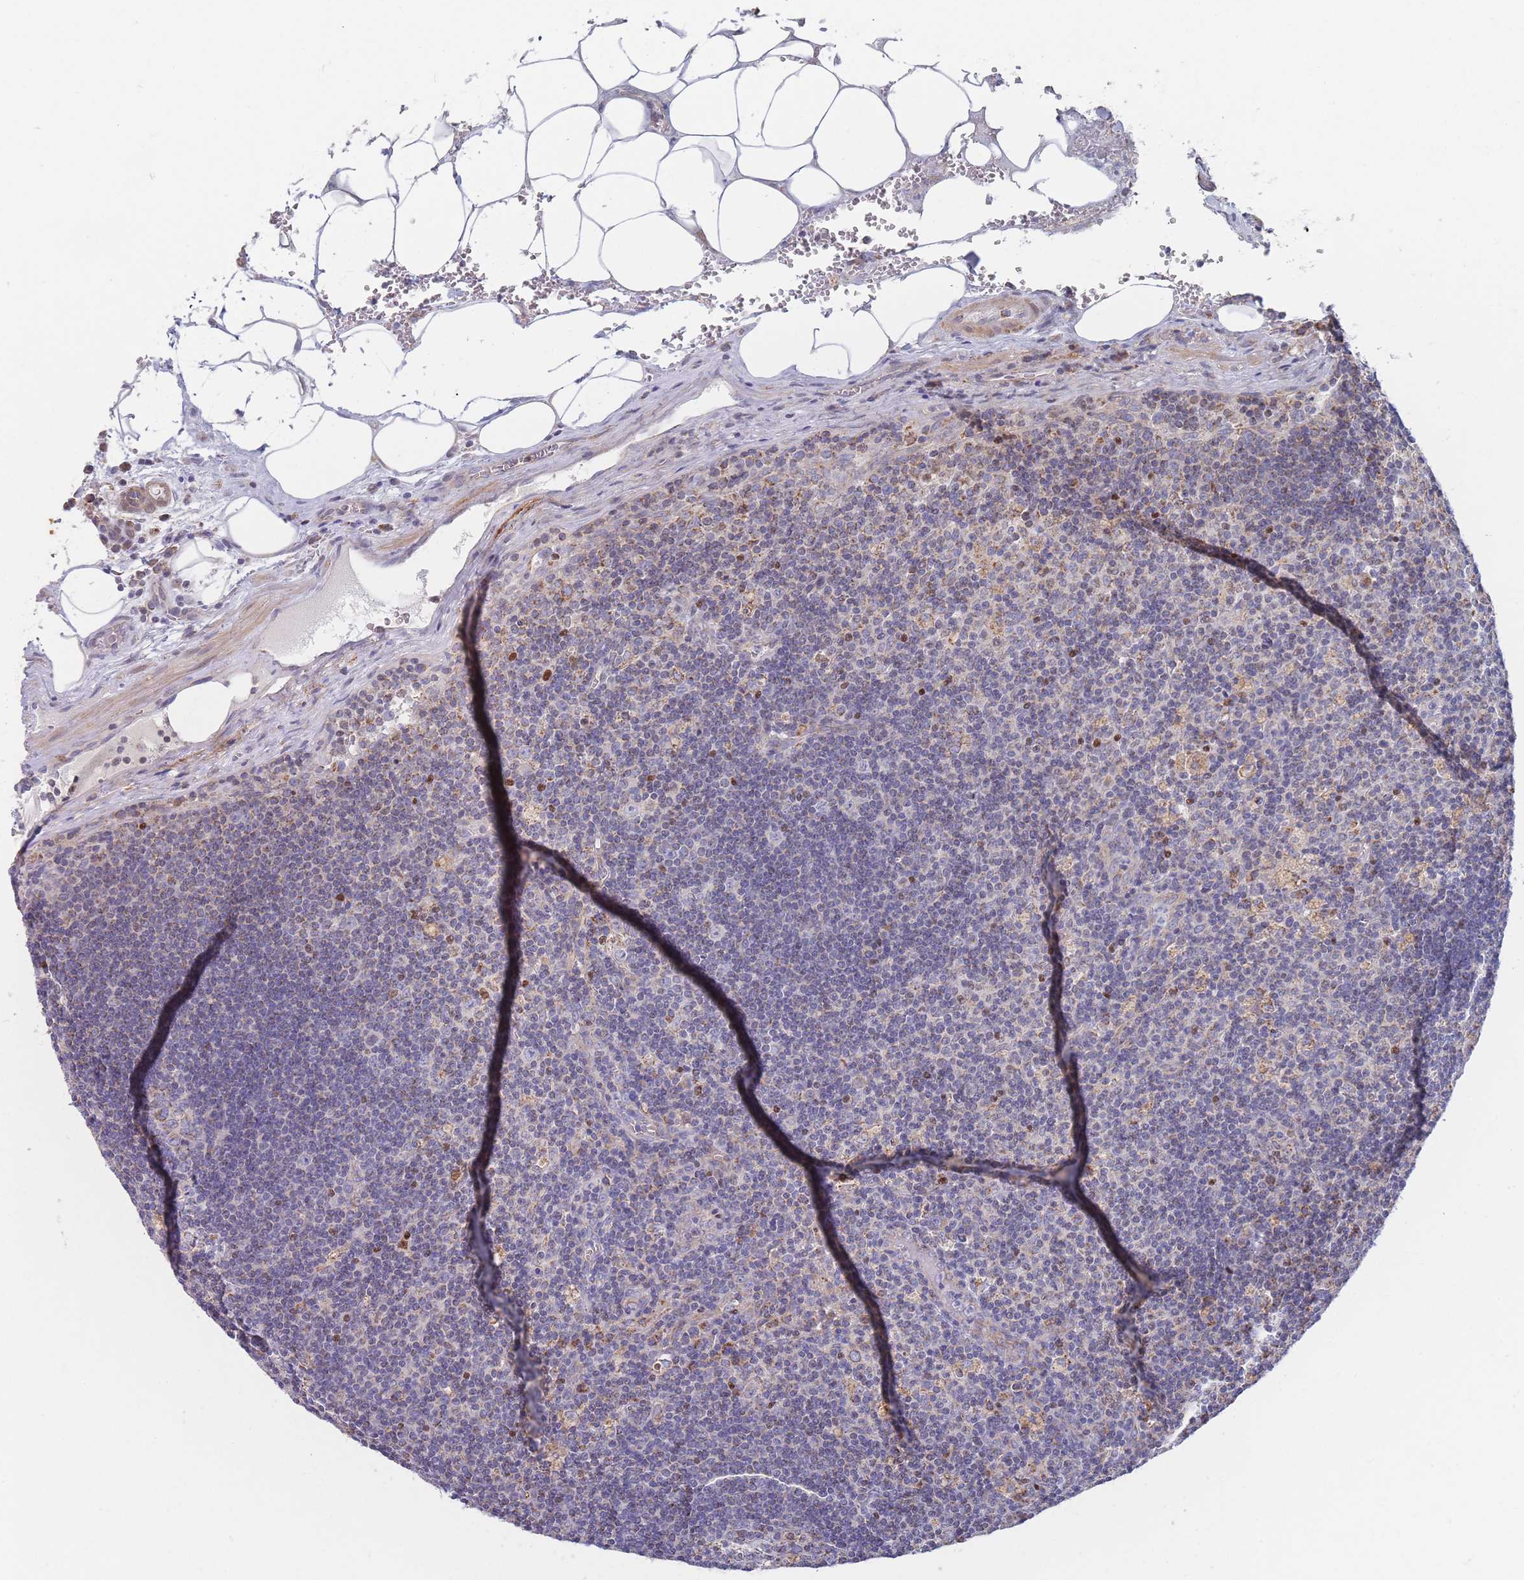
{"staining": {"intensity": "moderate", "quantity": "<25%", "location": "cytoplasmic/membranous"}, "tissue": "lymph node", "cell_type": "Germinal center cells", "image_type": "normal", "snomed": [{"axis": "morphology", "description": "Normal tissue, NOS"}, {"axis": "topography", "description": "Lymph node"}], "caption": "About <25% of germinal center cells in benign lymph node show moderate cytoplasmic/membranous protein positivity as visualized by brown immunohistochemical staining.", "gene": "IKZF4", "patient": {"sex": "male", "age": 58}}